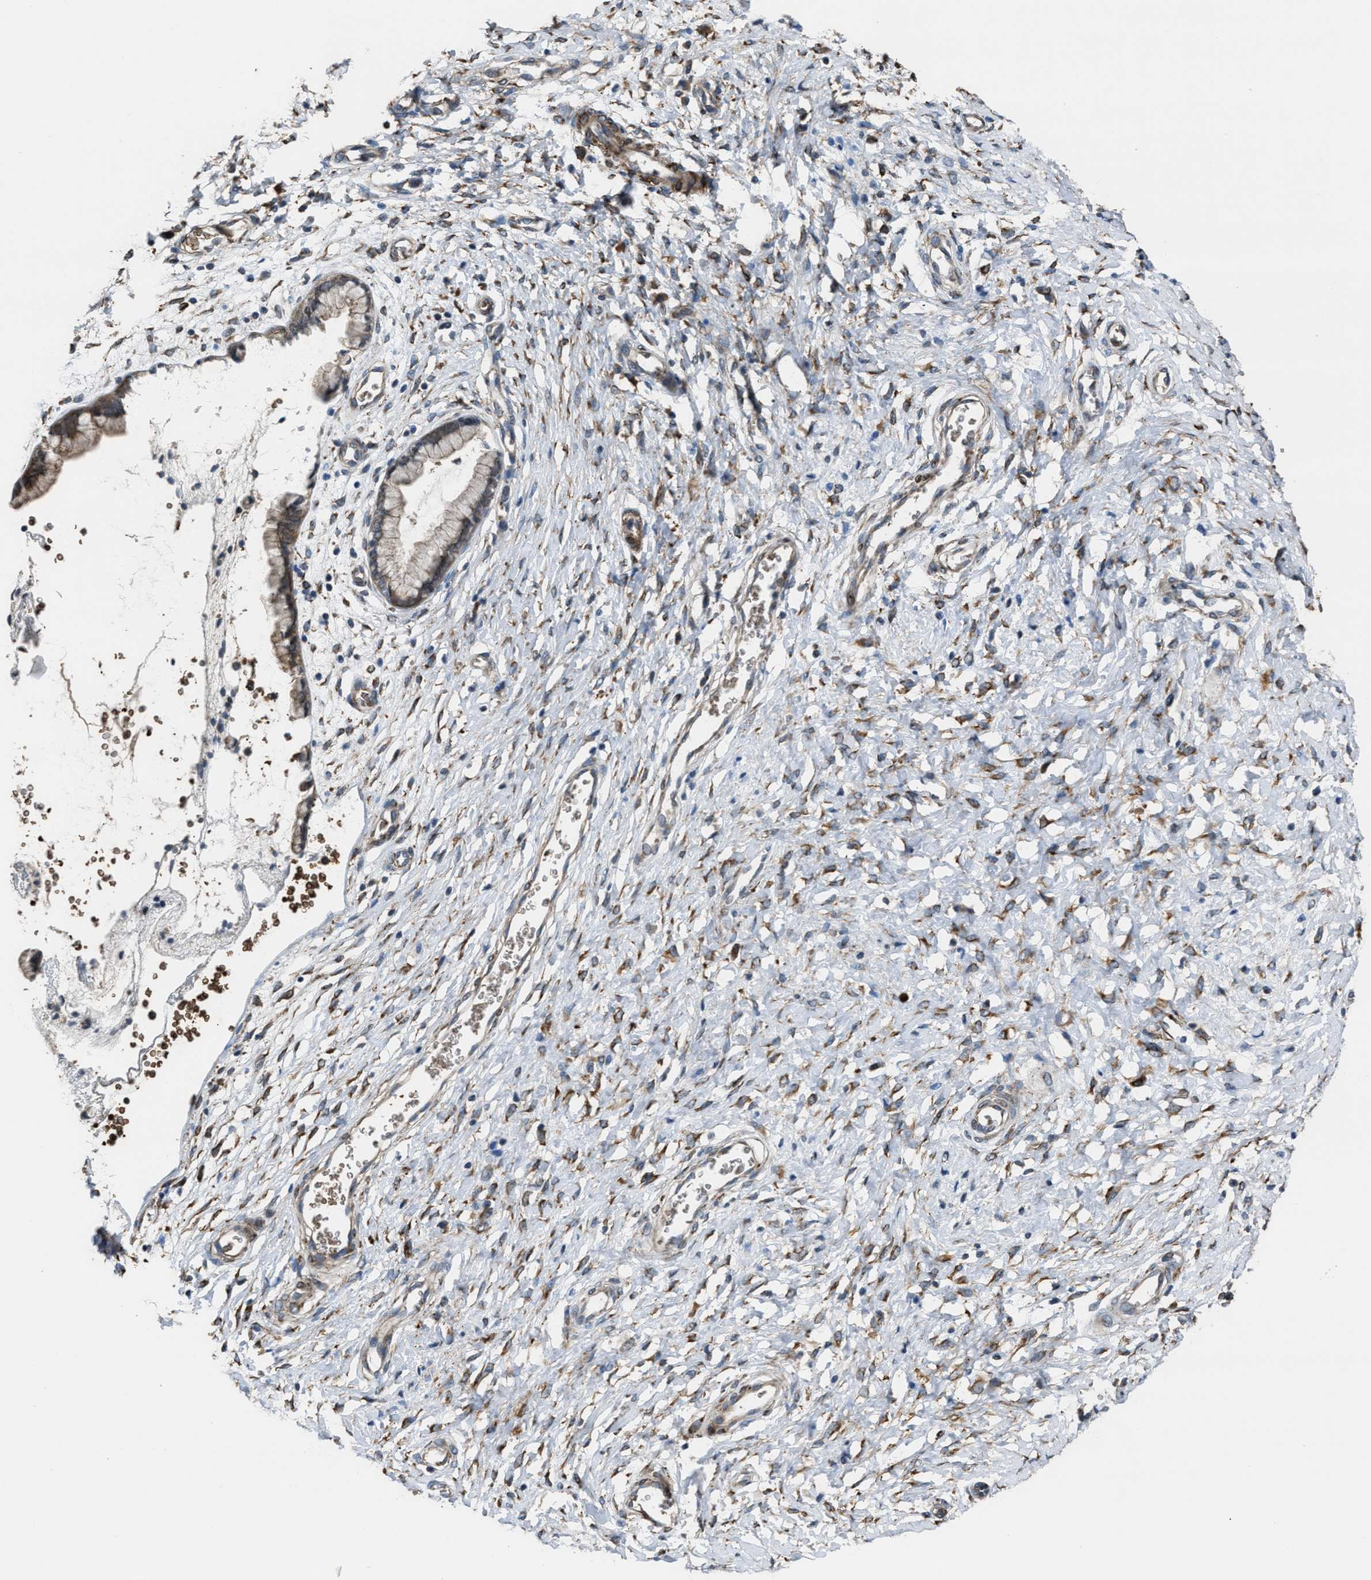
{"staining": {"intensity": "moderate", "quantity": "25%-75%", "location": "cytoplasmic/membranous"}, "tissue": "cervix", "cell_type": "Glandular cells", "image_type": "normal", "snomed": [{"axis": "morphology", "description": "Normal tissue, NOS"}, {"axis": "topography", "description": "Cervix"}], "caption": "High-power microscopy captured an immunohistochemistry histopathology image of unremarkable cervix, revealing moderate cytoplasmic/membranous positivity in approximately 25%-75% of glandular cells. The staining is performed using DAB (3,3'-diaminobenzidine) brown chromogen to label protein expression. The nuclei are counter-stained blue using hematoxylin.", "gene": "SELENOM", "patient": {"sex": "female", "age": 55}}